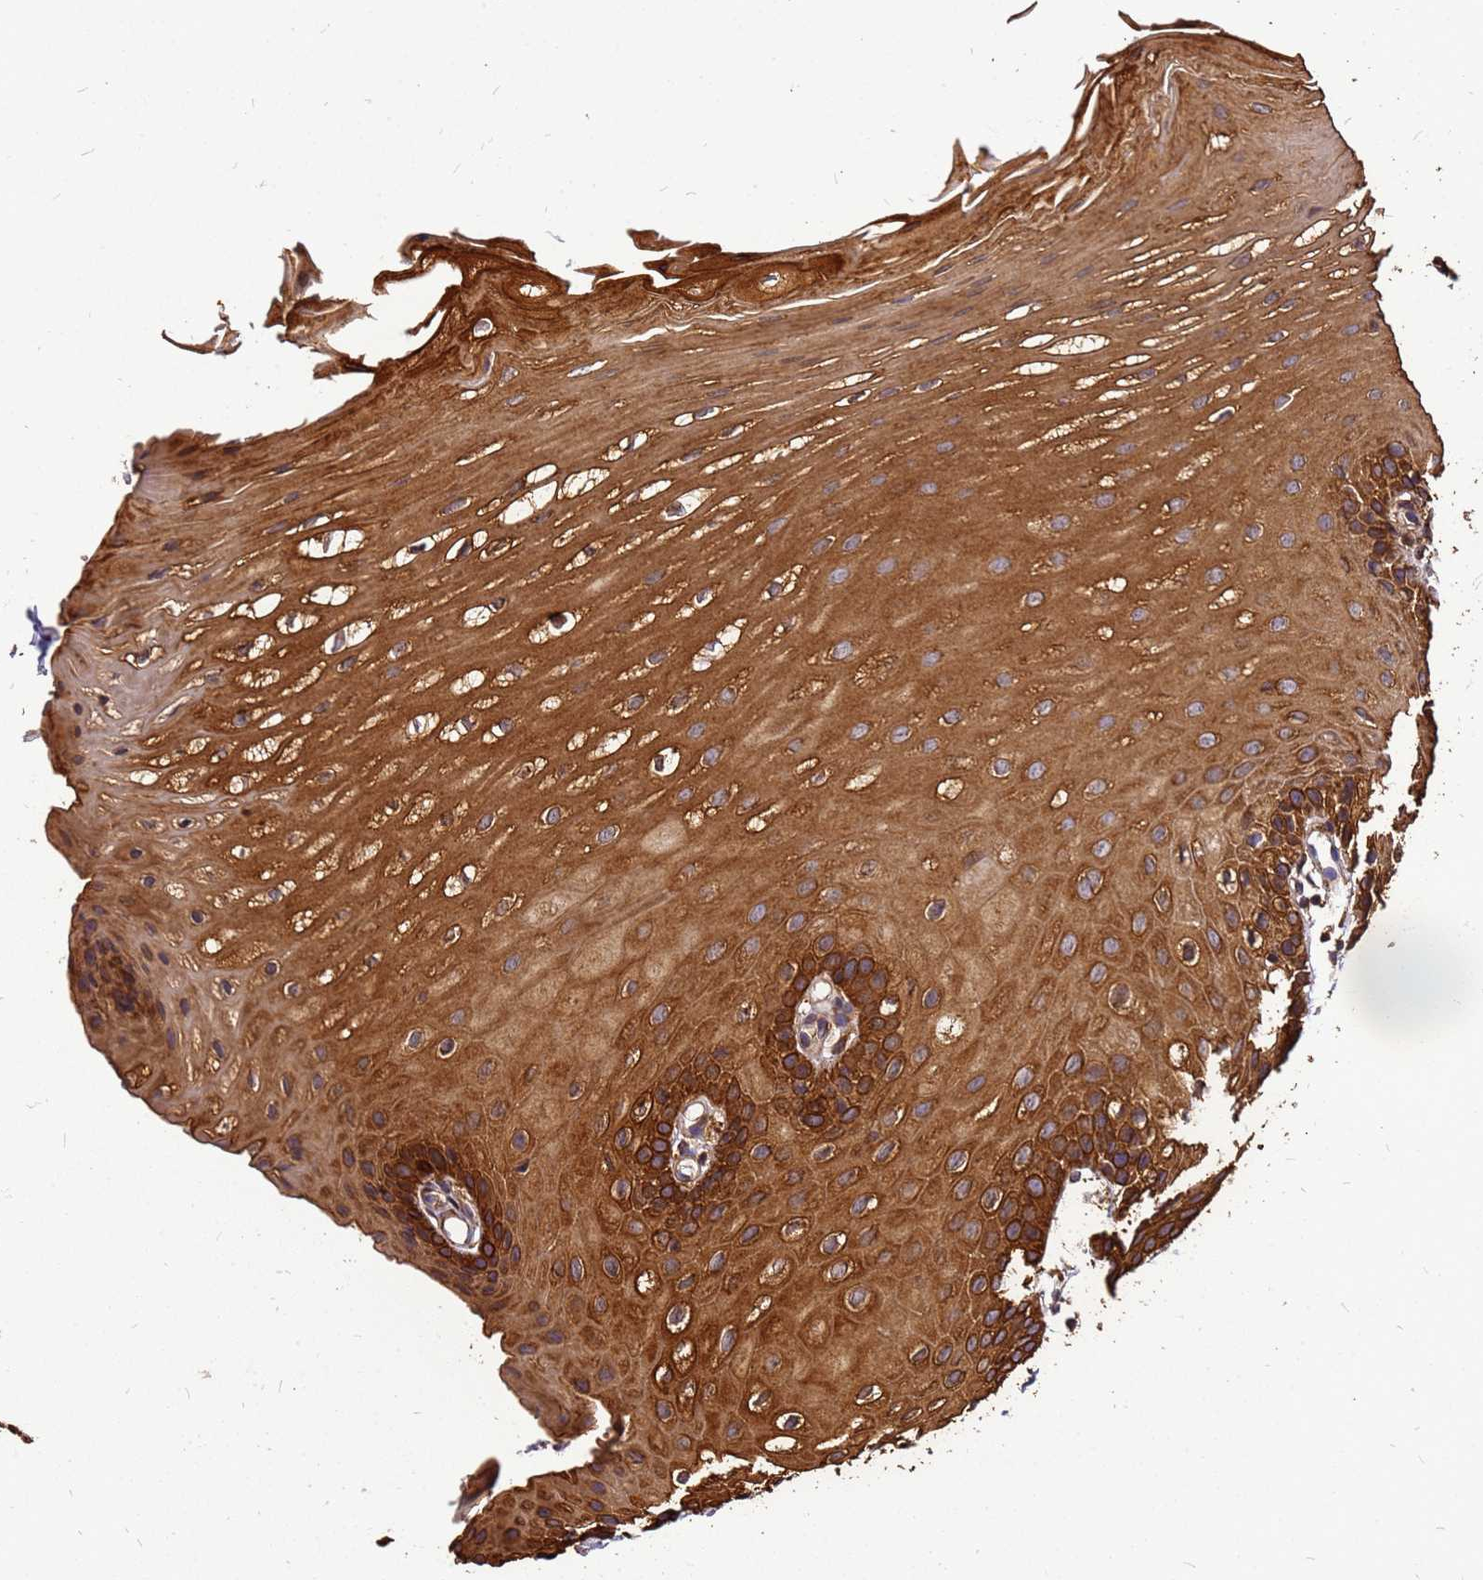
{"staining": {"intensity": "strong", "quantity": ">75%", "location": "cytoplasmic/membranous,nuclear"}, "tissue": "oral mucosa", "cell_type": "Squamous epithelial cells", "image_type": "normal", "snomed": [{"axis": "morphology", "description": "Normal tissue, NOS"}, {"axis": "topography", "description": "Oral tissue"}], "caption": "Brown immunohistochemical staining in unremarkable human oral mucosa shows strong cytoplasmic/membranous,nuclear expression in approximately >75% of squamous epithelial cells.", "gene": "ZNF618", "patient": {"sex": "female", "age": 39}}